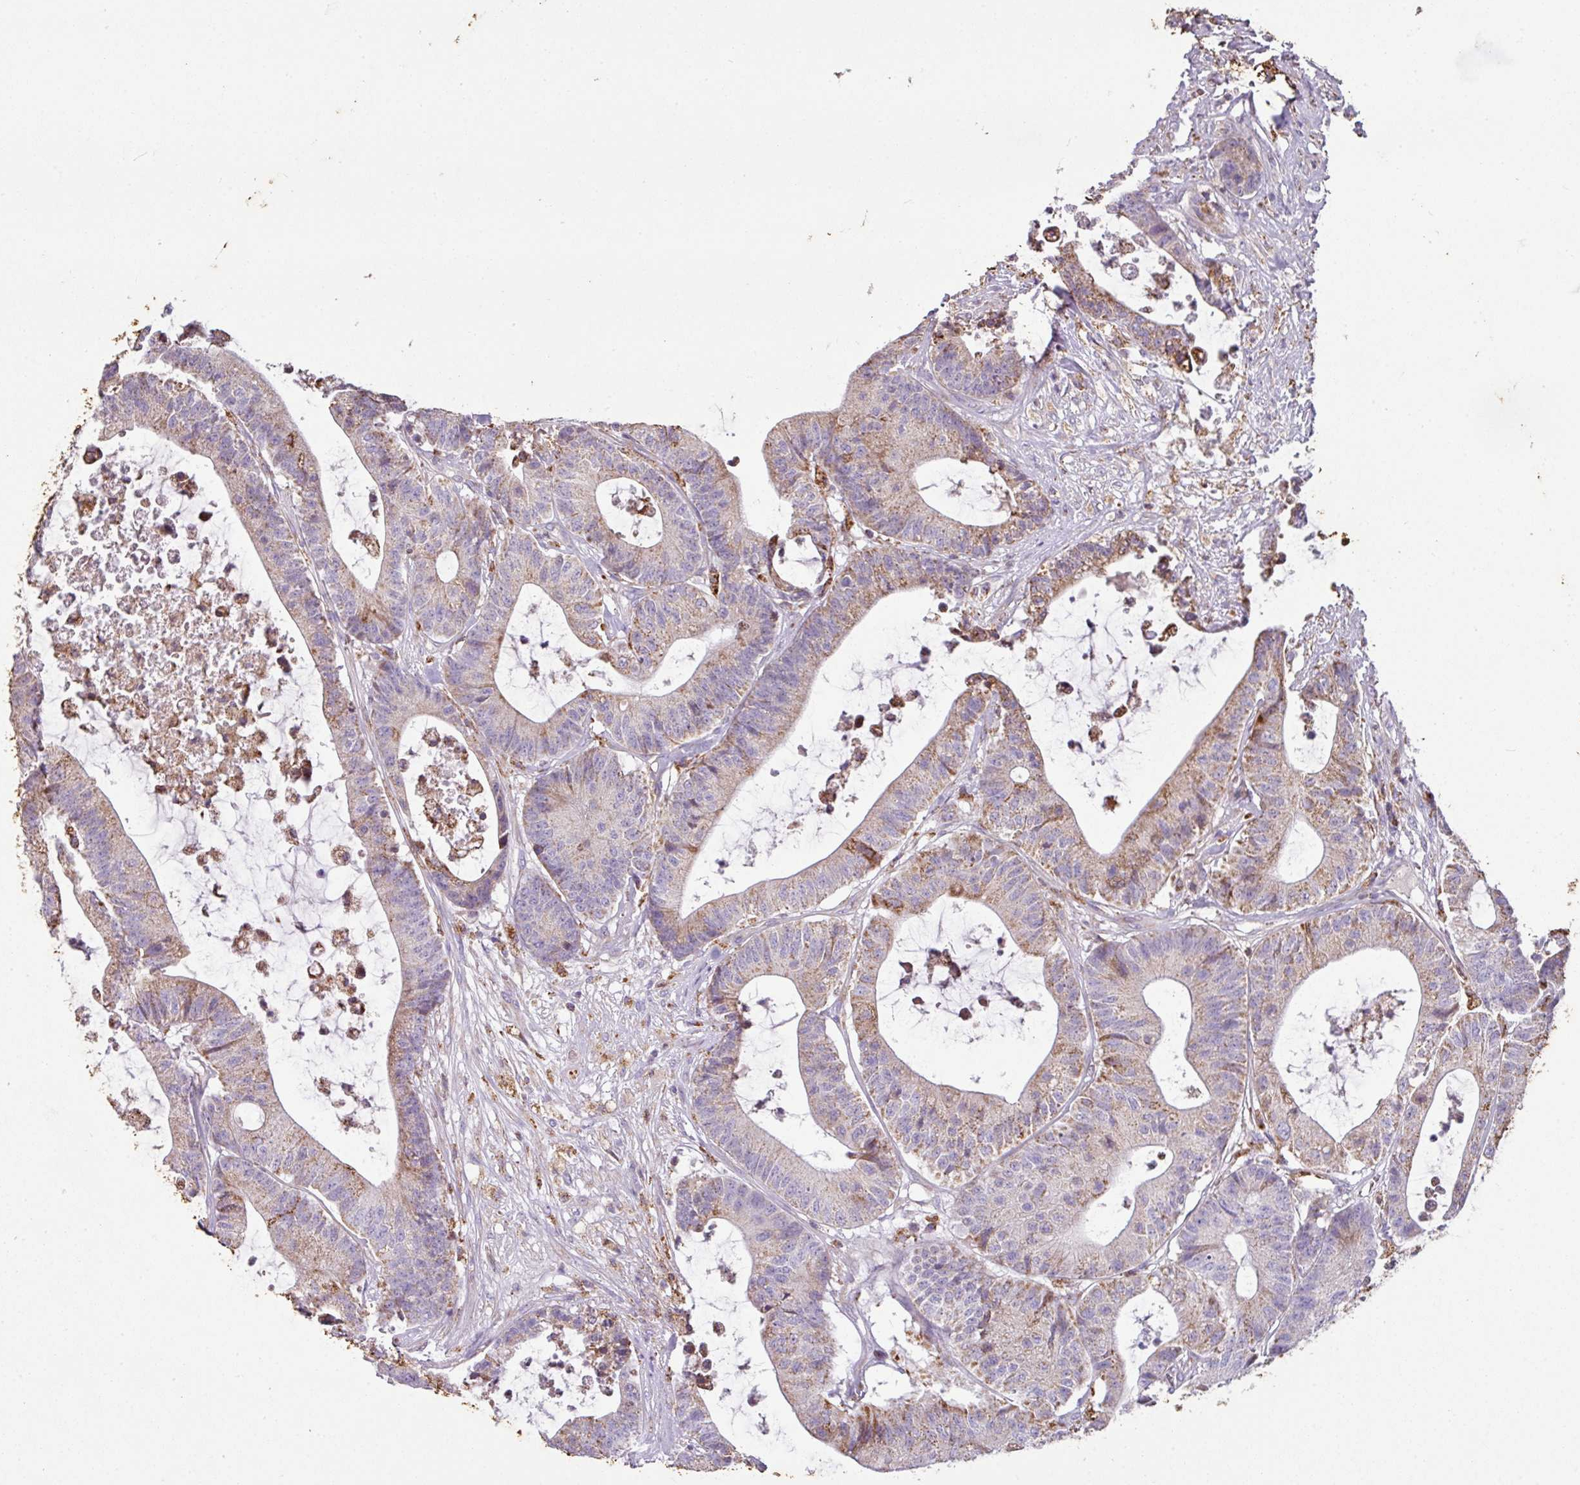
{"staining": {"intensity": "weak", "quantity": "25%-75%", "location": "cytoplasmic/membranous"}, "tissue": "colorectal cancer", "cell_type": "Tumor cells", "image_type": "cancer", "snomed": [{"axis": "morphology", "description": "Adenocarcinoma, NOS"}, {"axis": "topography", "description": "Colon"}], "caption": "Immunohistochemistry micrograph of neoplastic tissue: human adenocarcinoma (colorectal) stained using immunohistochemistry demonstrates low levels of weak protein expression localized specifically in the cytoplasmic/membranous of tumor cells, appearing as a cytoplasmic/membranous brown color.", "gene": "SQOR", "patient": {"sex": "female", "age": 84}}